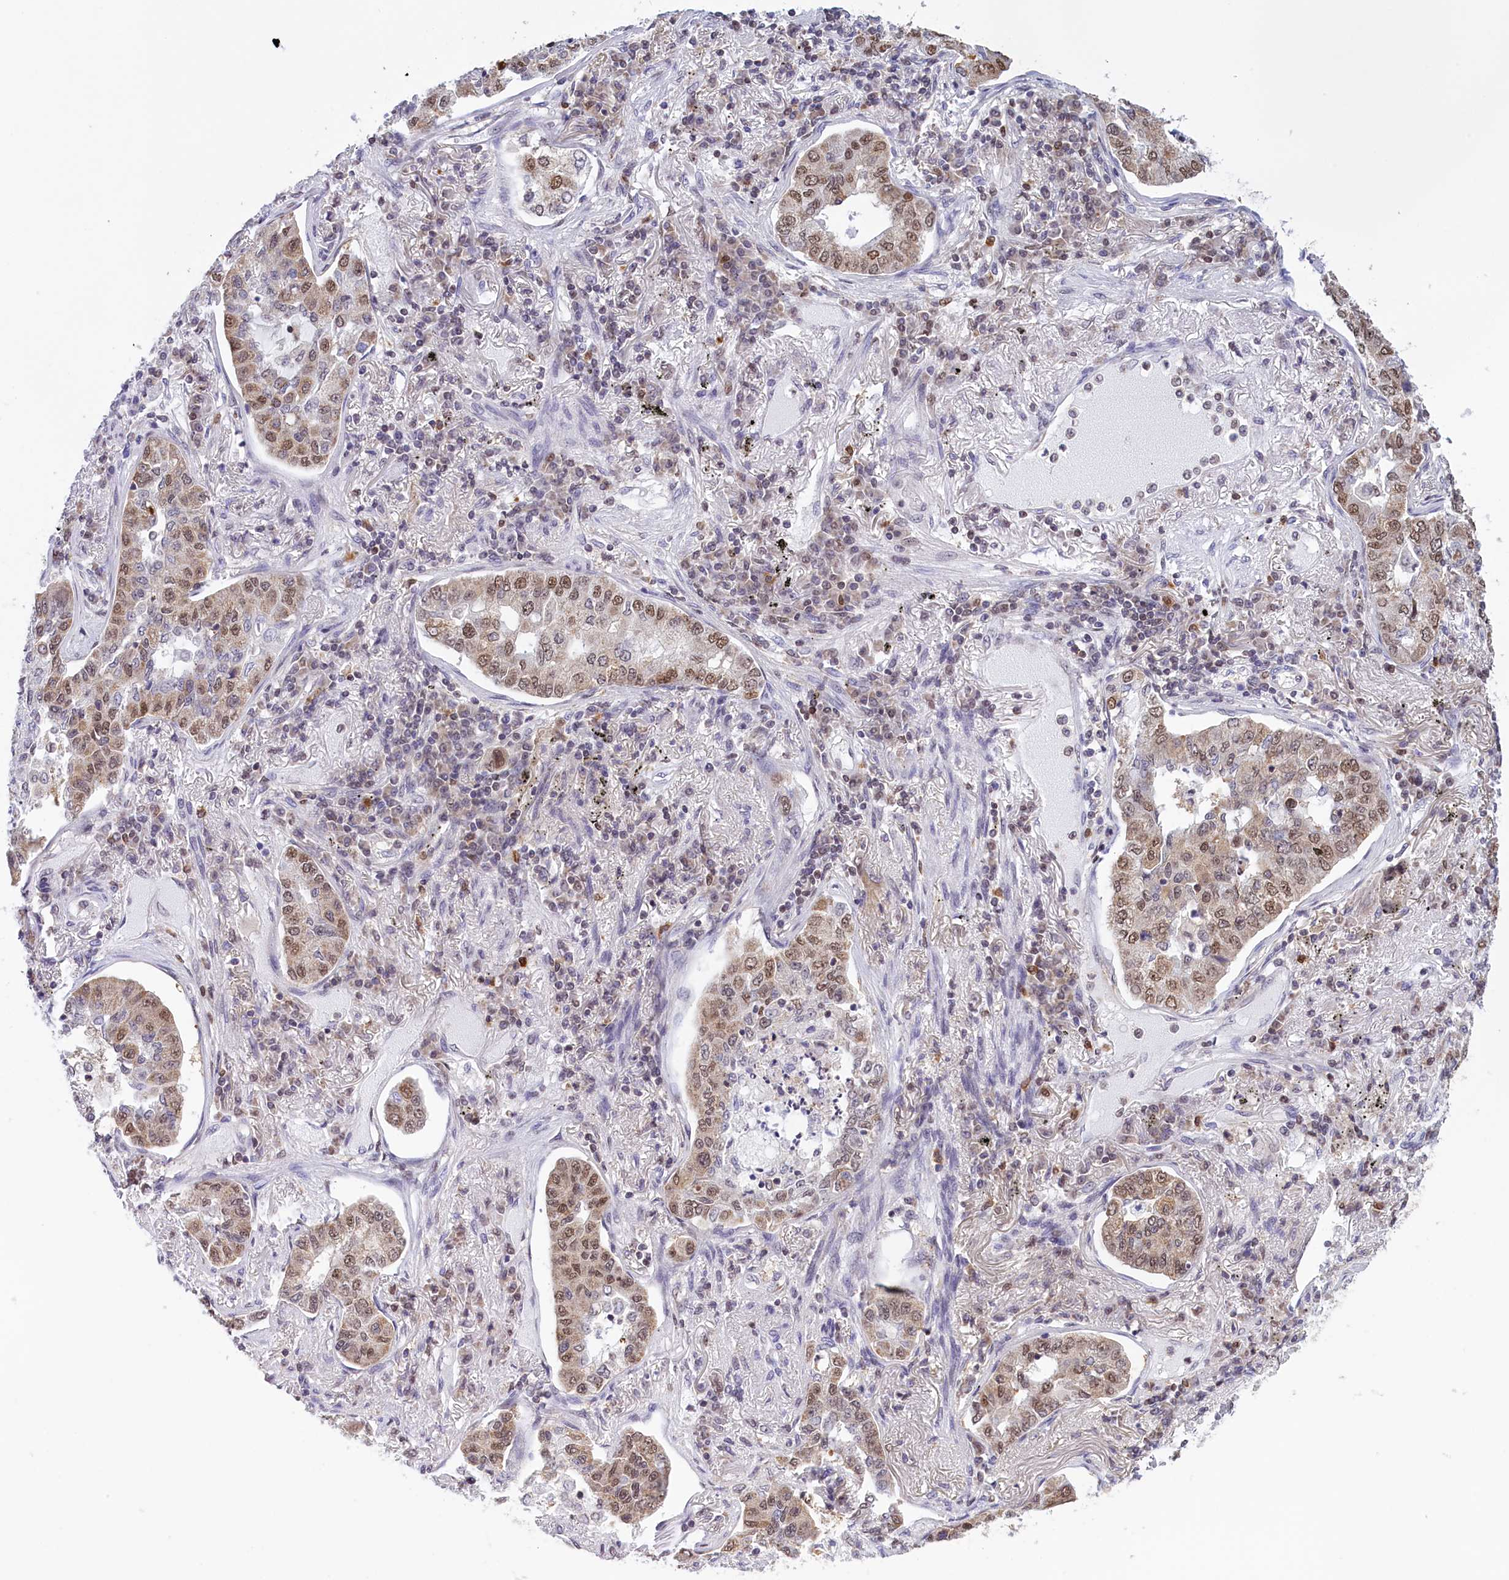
{"staining": {"intensity": "moderate", "quantity": "25%-75%", "location": "nuclear"}, "tissue": "lung cancer", "cell_type": "Tumor cells", "image_type": "cancer", "snomed": [{"axis": "morphology", "description": "Adenocarcinoma, NOS"}, {"axis": "topography", "description": "Lung"}], "caption": "A medium amount of moderate nuclear positivity is seen in approximately 25%-75% of tumor cells in lung cancer (adenocarcinoma) tissue.", "gene": "IZUMO2", "patient": {"sex": "male", "age": 49}}